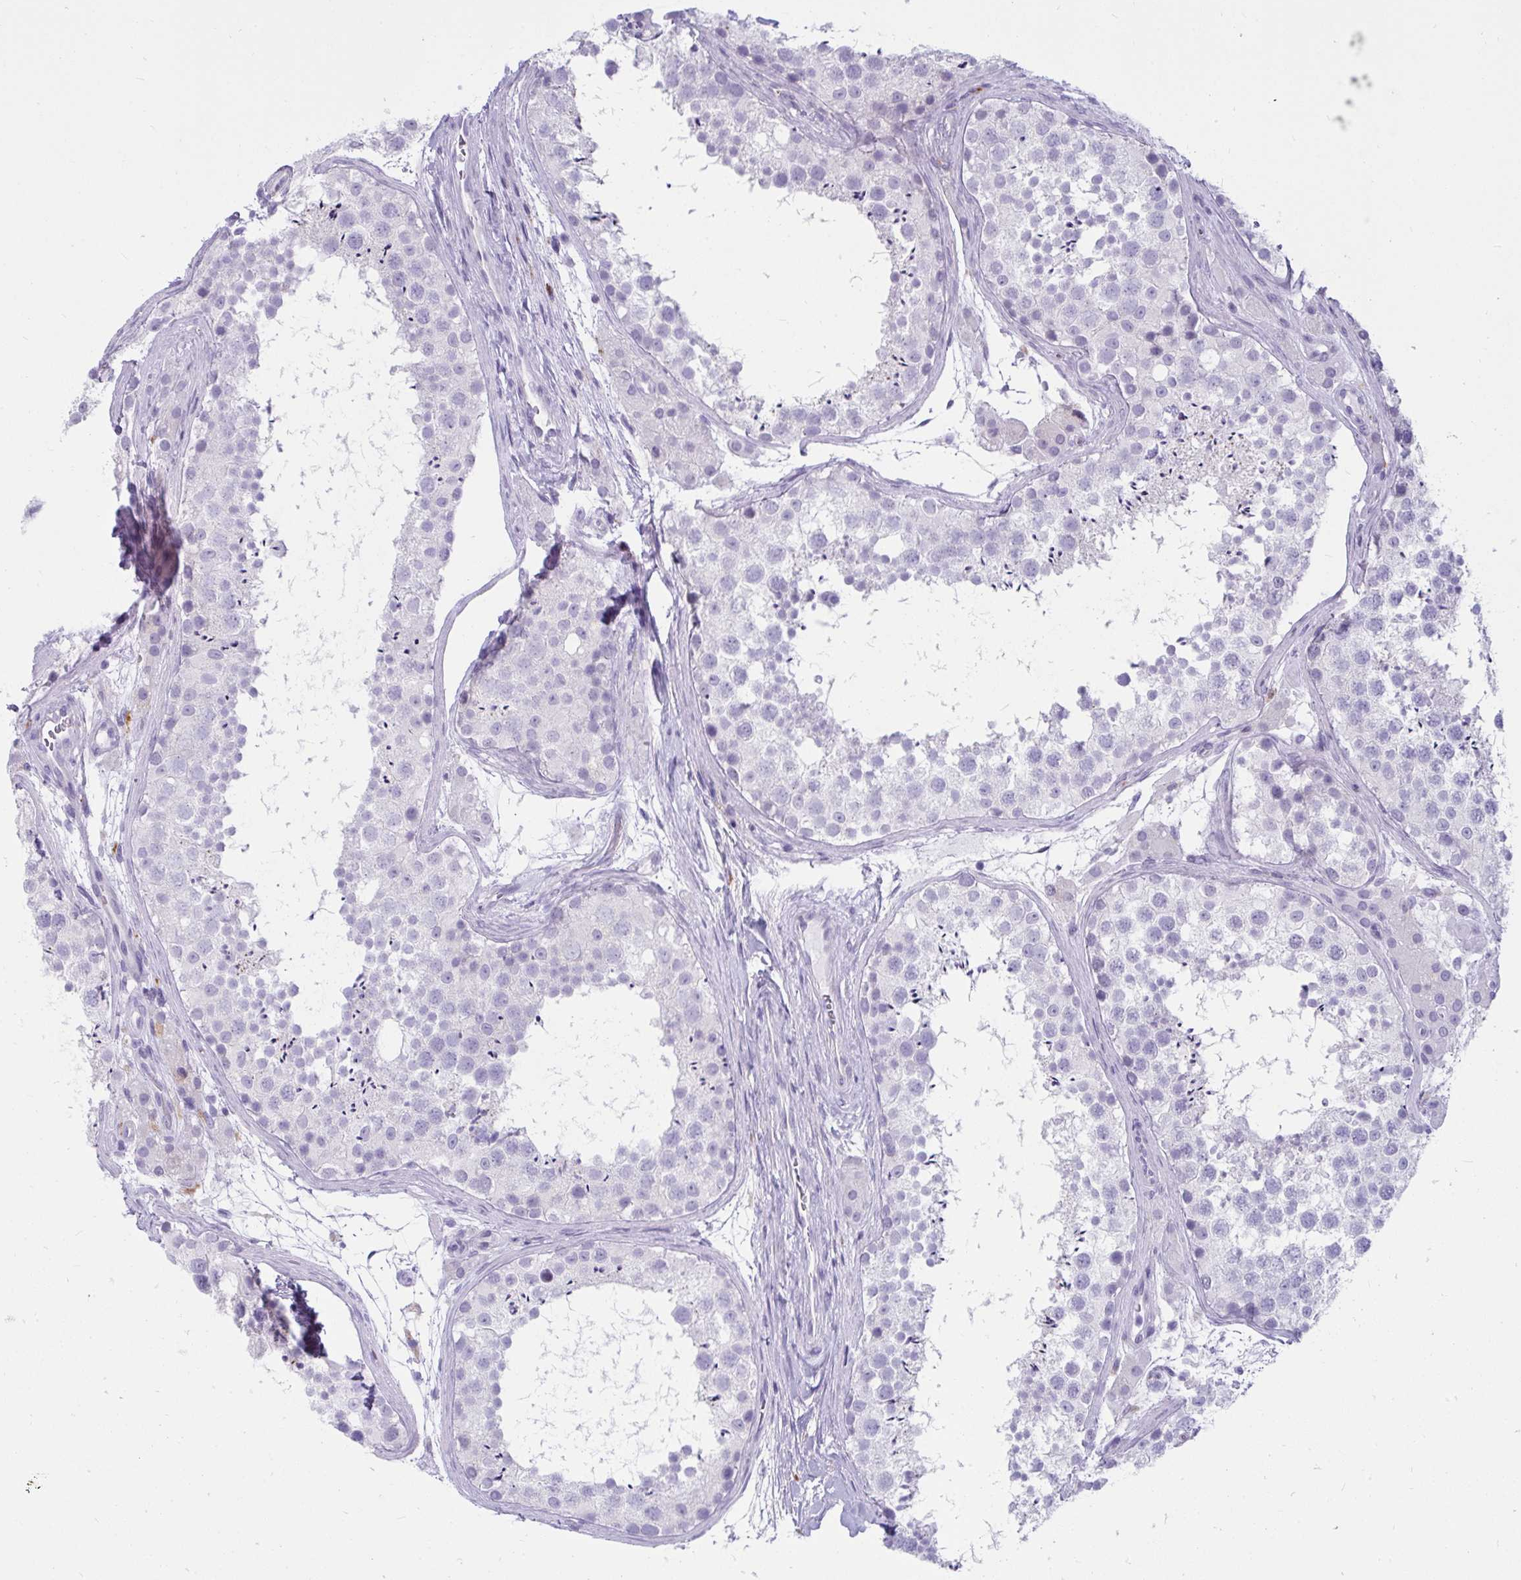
{"staining": {"intensity": "negative", "quantity": "none", "location": "none"}, "tissue": "testis", "cell_type": "Cells in seminiferous ducts", "image_type": "normal", "snomed": [{"axis": "morphology", "description": "Normal tissue, NOS"}, {"axis": "topography", "description": "Testis"}], "caption": "DAB immunohistochemical staining of normal testis shows no significant positivity in cells in seminiferous ducts.", "gene": "CTSZ", "patient": {"sex": "male", "age": 41}}